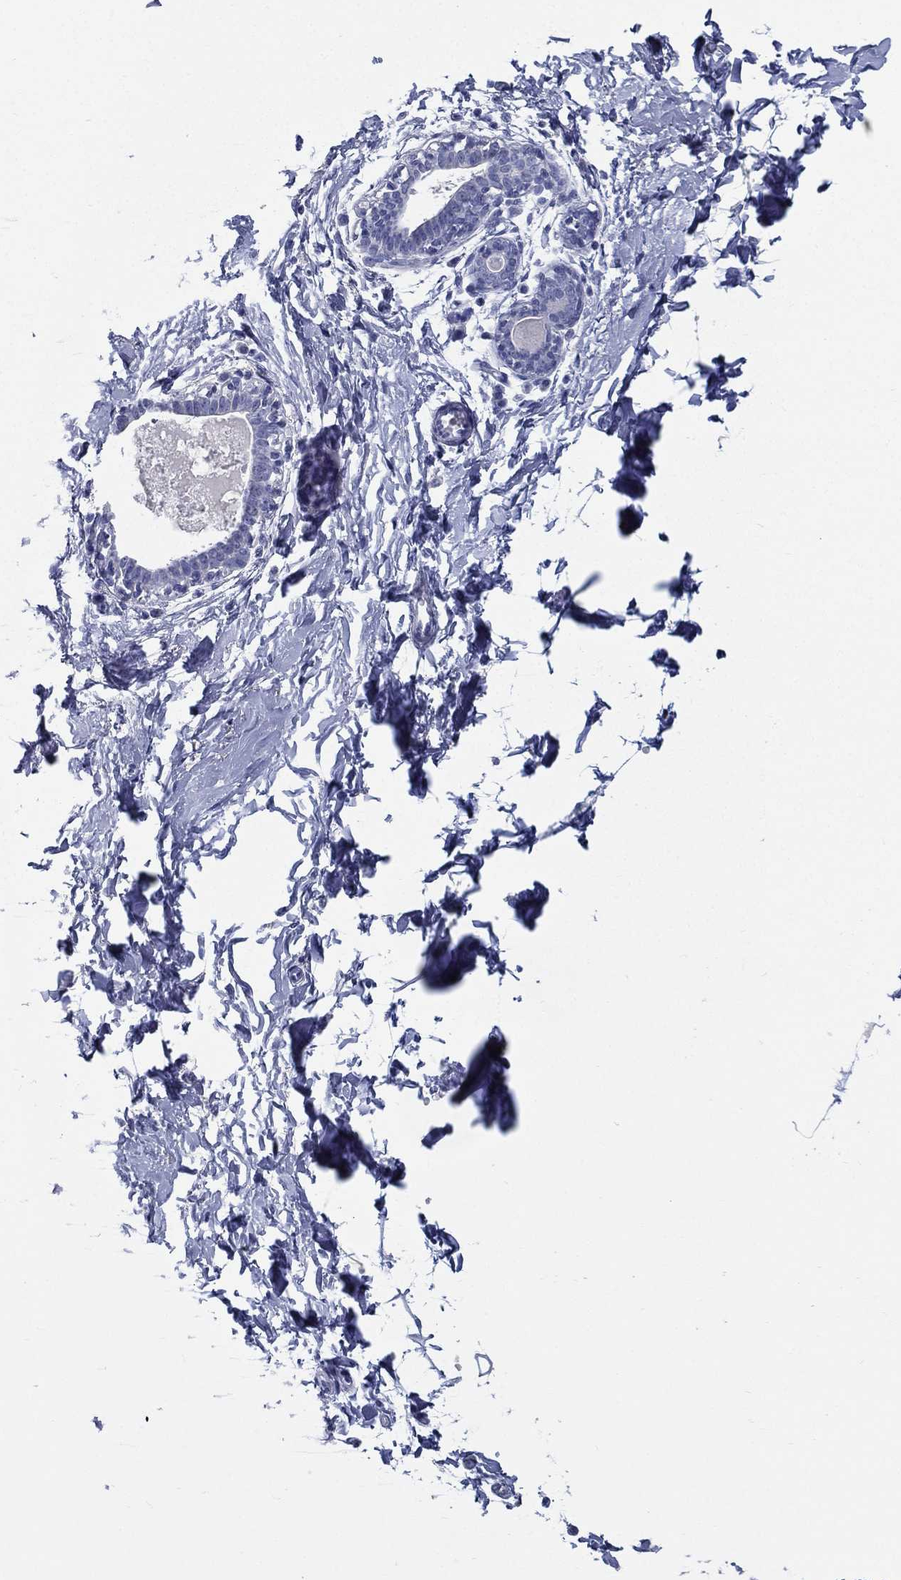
{"staining": {"intensity": "negative", "quantity": "none", "location": "none"}, "tissue": "breast", "cell_type": "Adipocytes", "image_type": "normal", "snomed": [{"axis": "morphology", "description": "Normal tissue, NOS"}, {"axis": "topography", "description": "Breast"}], "caption": "Immunohistochemistry micrograph of normal breast: breast stained with DAB (3,3'-diaminobenzidine) demonstrates no significant protein staining in adipocytes. (Immunohistochemistry, brightfield microscopy, high magnification).", "gene": "RSPH4A", "patient": {"sex": "female", "age": 37}}